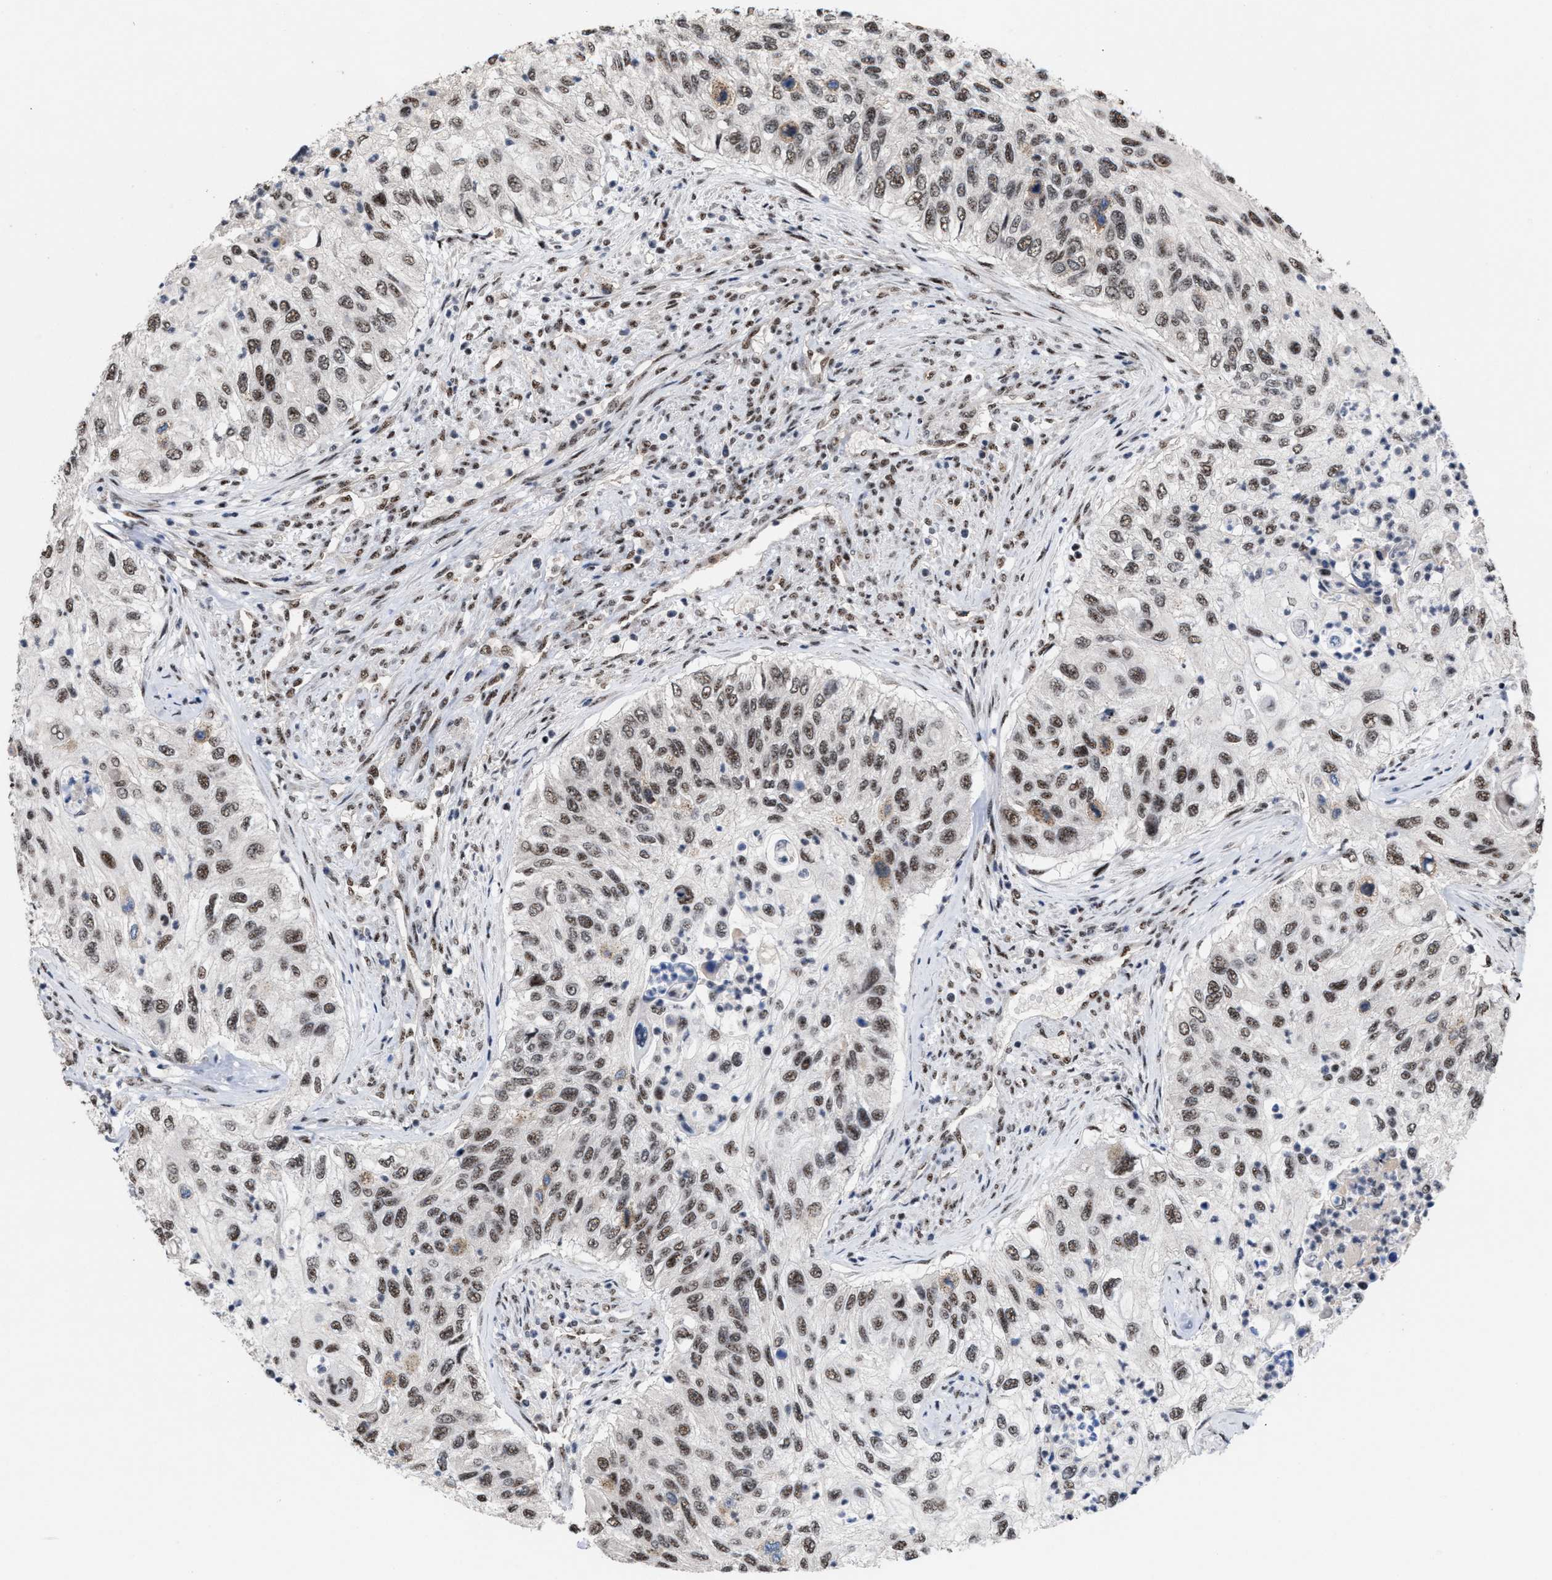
{"staining": {"intensity": "strong", "quantity": ">75%", "location": "nuclear"}, "tissue": "urothelial cancer", "cell_type": "Tumor cells", "image_type": "cancer", "snomed": [{"axis": "morphology", "description": "Urothelial carcinoma, High grade"}, {"axis": "topography", "description": "Urinary bladder"}], "caption": "Immunohistochemistry of human high-grade urothelial carcinoma exhibits high levels of strong nuclear staining in approximately >75% of tumor cells.", "gene": "EIF4A3", "patient": {"sex": "female", "age": 60}}